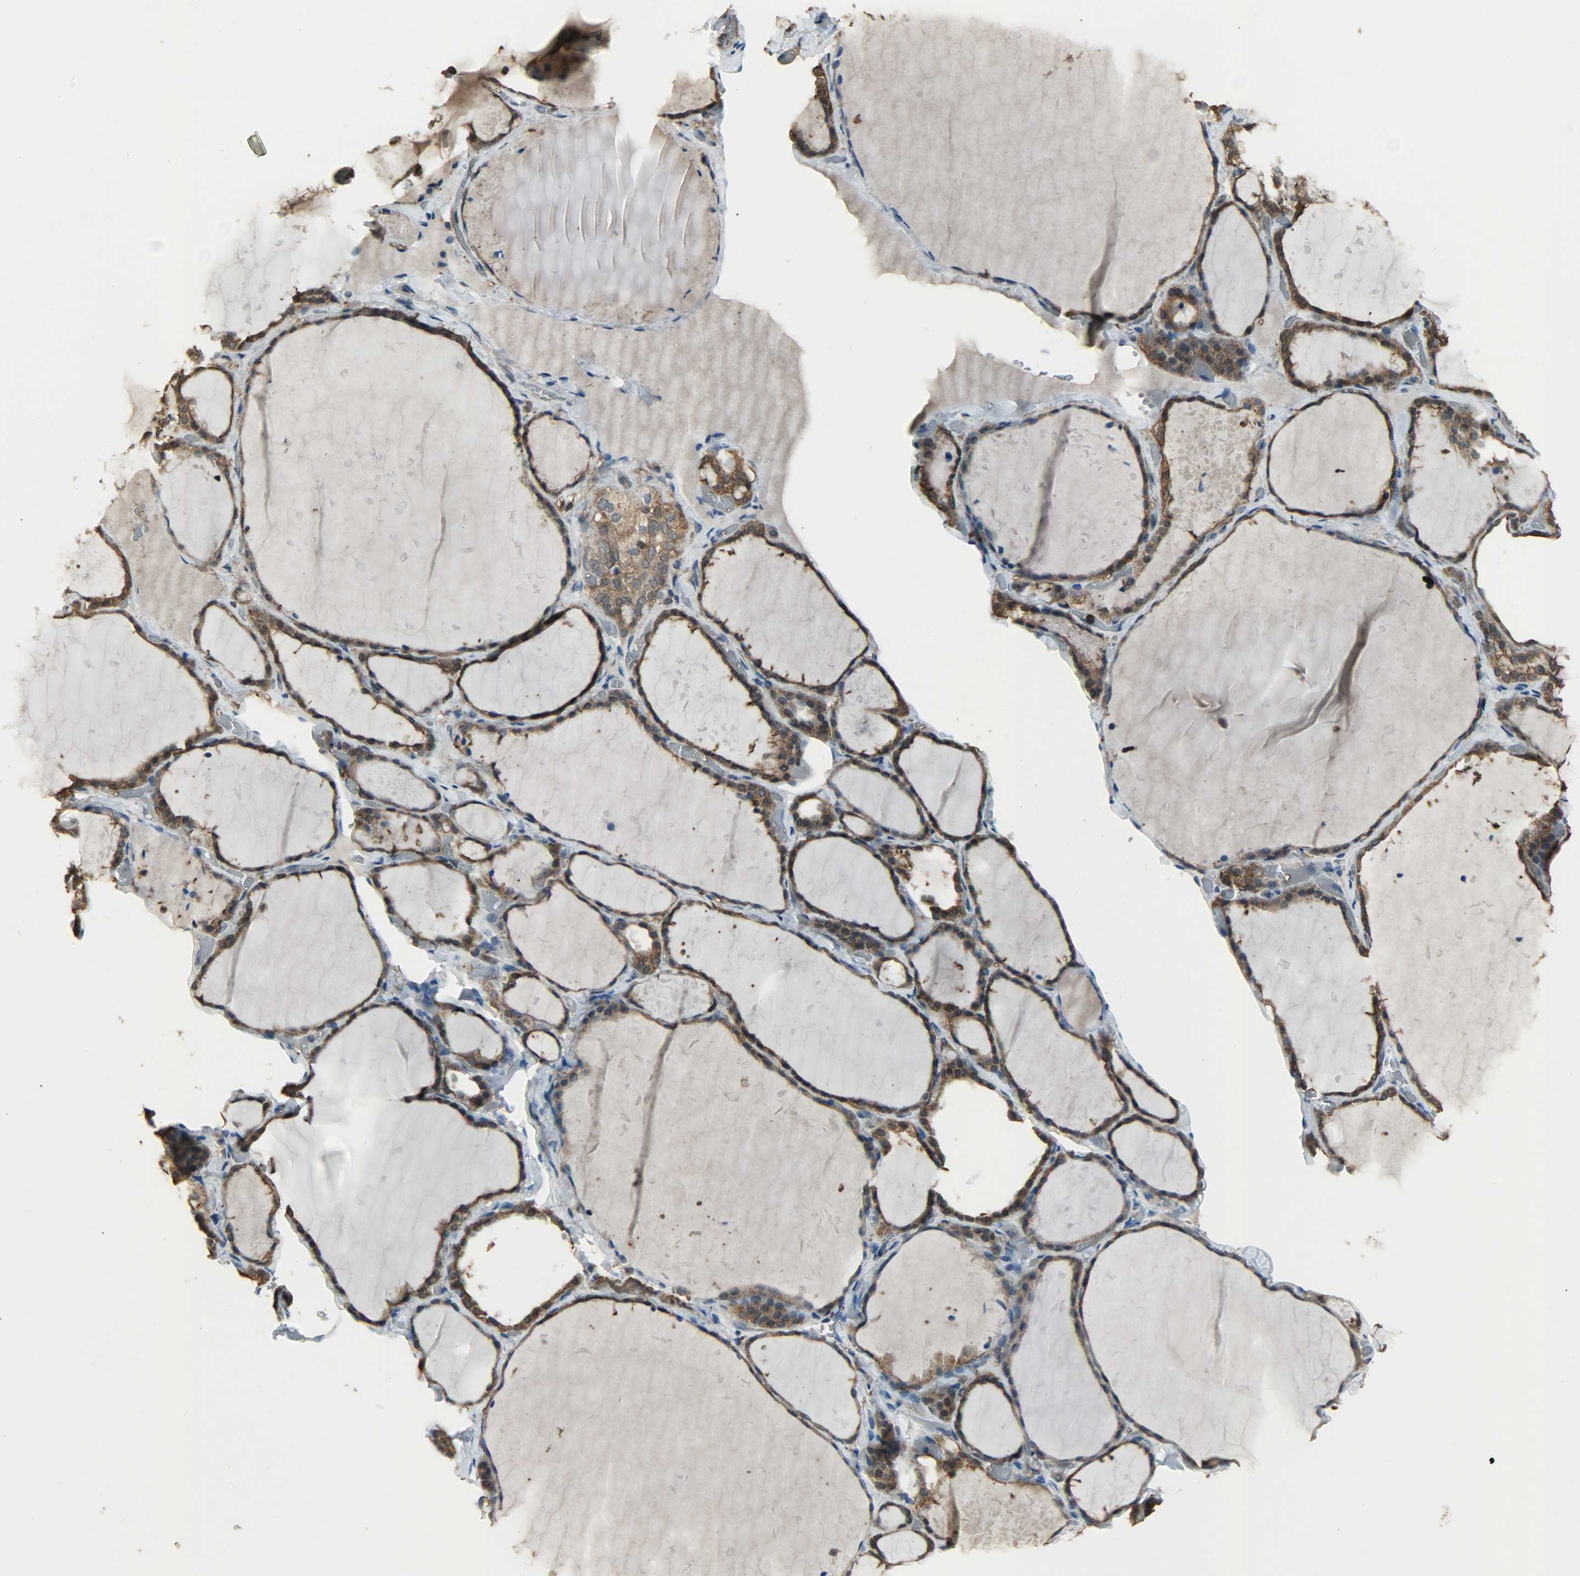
{"staining": {"intensity": "strong", "quantity": ">75%", "location": "cytoplasmic/membranous,nuclear"}, "tissue": "thyroid gland", "cell_type": "Glandular cells", "image_type": "normal", "snomed": [{"axis": "morphology", "description": "Normal tissue, NOS"}, {"axis": "topography", "description": "Thyroid gland"}], "caption": "Thyroid gland stained with immunohistochemistry (IHC) shows strong cytoplasmic/membranous,nuclear staining in about >75% of glandular cells. Ihc stains the protein of interest in brown and the nuclei are stained blue.", "gene": "LDHB", "patient": {"sex": "female", "age": 22}}